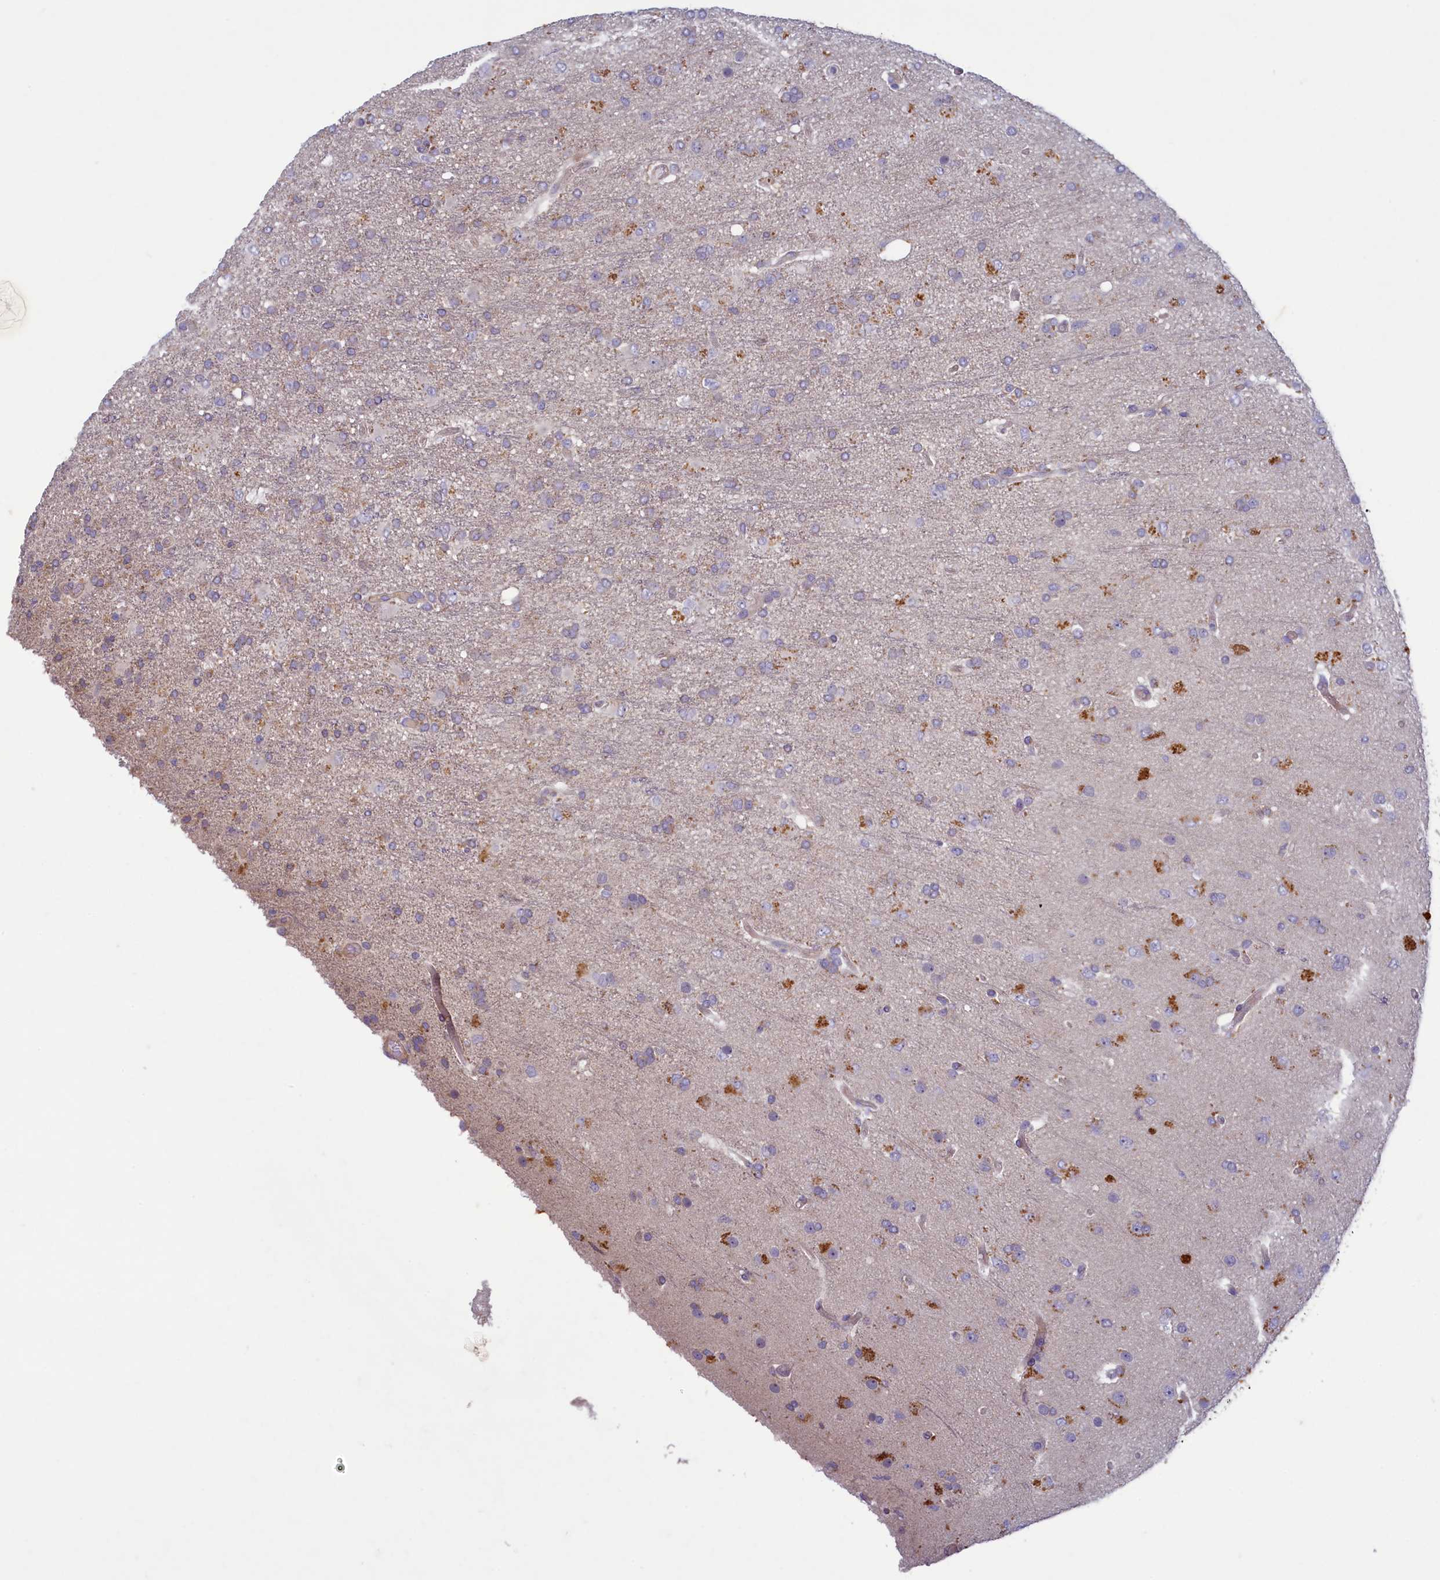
{"staining": {"intensity": "negative", "quantity": "none", "location": "none"}, "tissue": "glioma", "cell_type": "Tumor cells", "image_type": "cancer", "snomed": [{"axis": "morphology", "description": "Glioma, malignant, High grade"}, {"axis": "topography", "description": "Brain"}], "caption": "Histopathology image shows no significant protein positivity in tumor cells of high-grade glioma (malignant). The staining was performed using DAB (3,3'-diaminobenzidine) to visualize the protein expression in brown, while the nuclei were stained in blue with hematoxylin (Magnification: 20x).", "gene": "PLEKHG6", "patient": {"sex": "female", "age": 74}}